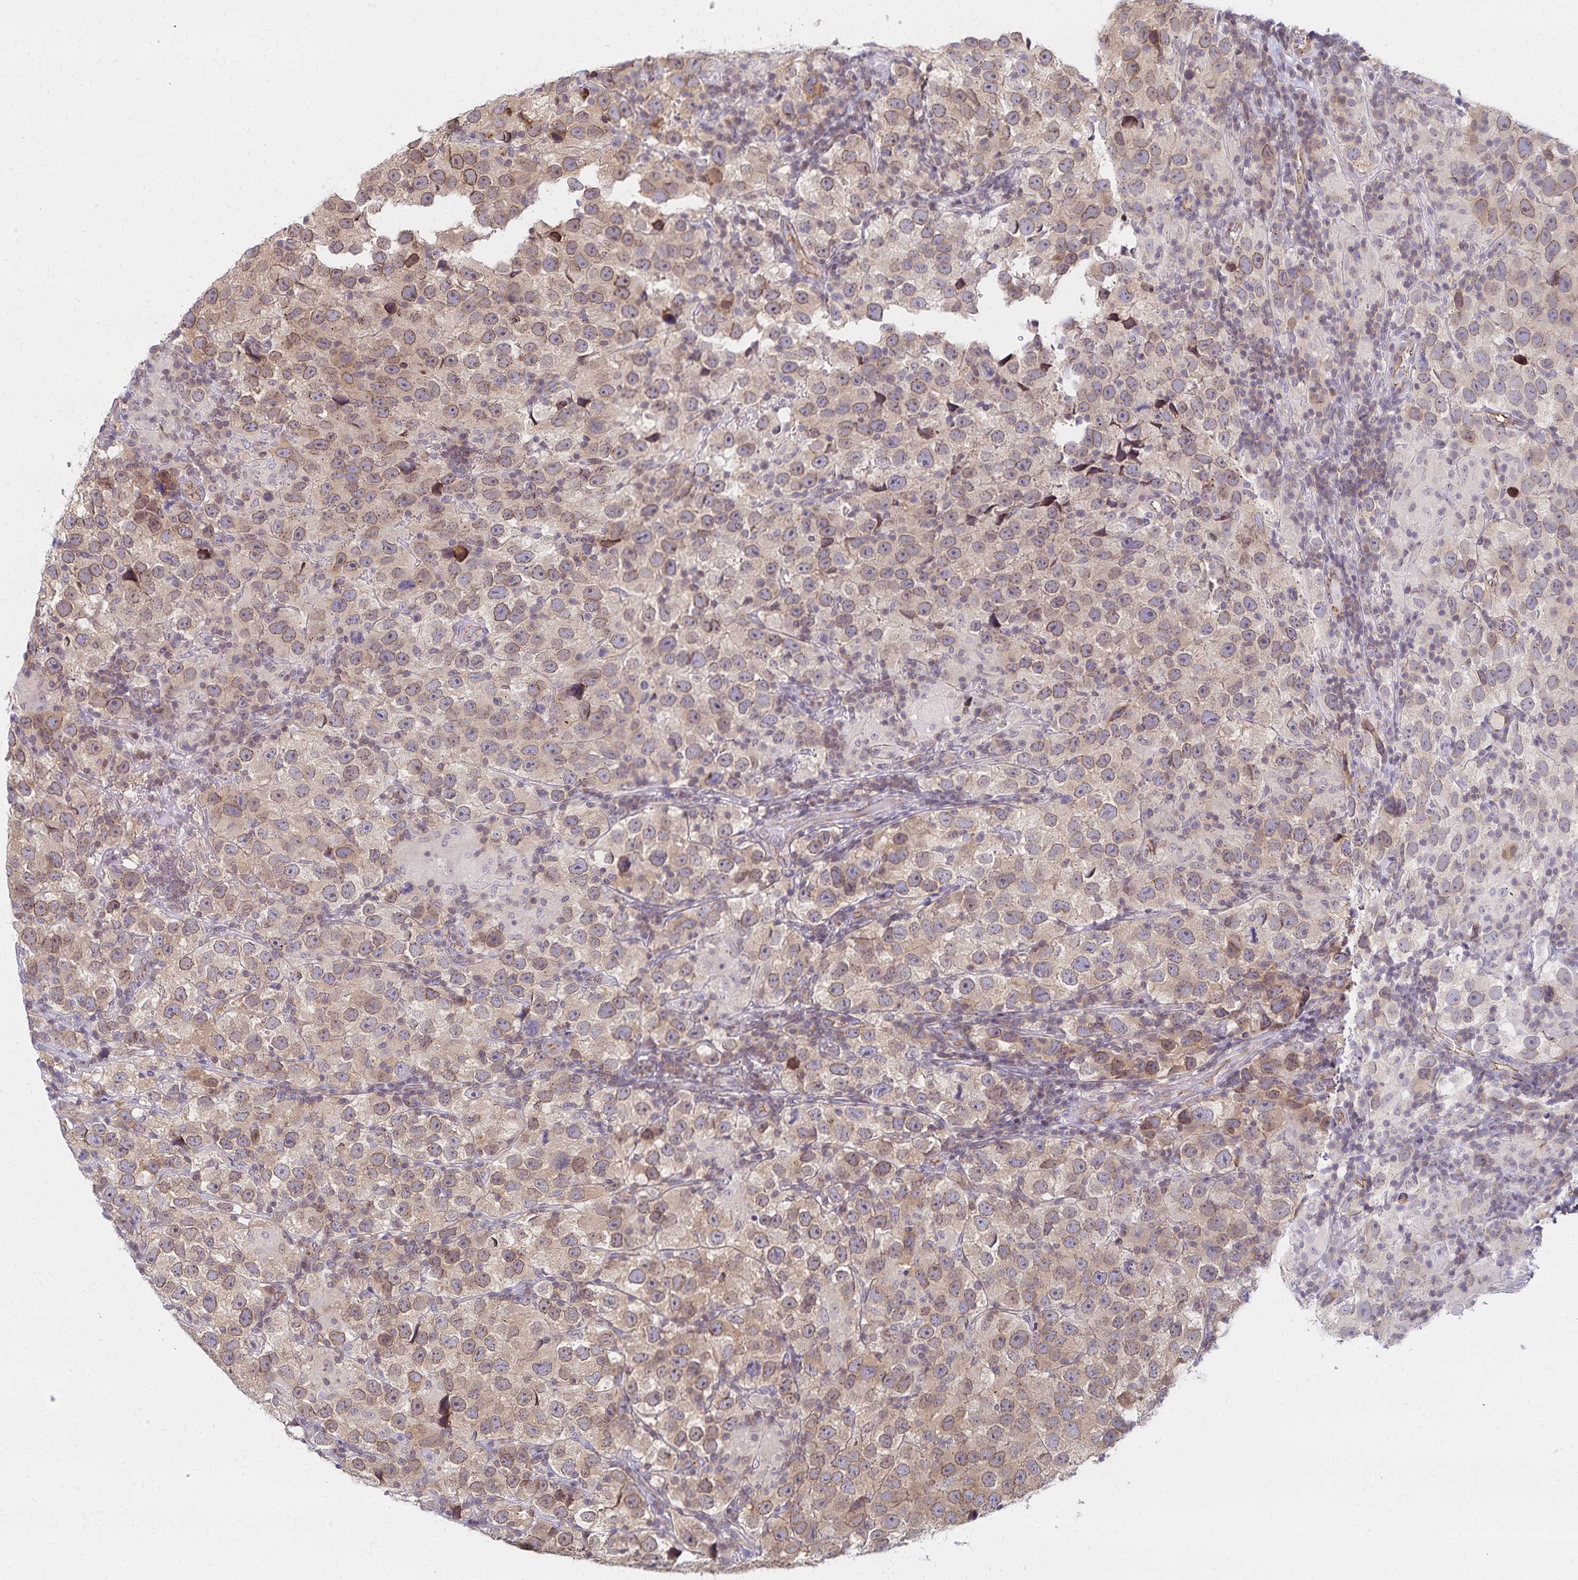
{"staining": {"intensity": "weak", "quantity": ">75%", "location": "cytoplasmic/membranous,nuclear"}, "tissue": "testis cancer", "cell_type": "Tumor cells", "image_type": "cancer", "snomed": [{"axis": "morphology", "description": "Seminoma, NOS"}, {"axis": "topography", "description": "Testis"}], "caption": "Protein staining by immunohistochemistry (IHC) shows weak cytoplasmic/membranous and nuclear expression in about >75% of tumor cells in seminoma (testis).", "gene": "RAB9B", "patient": {"sex": "male", "age": 26}}